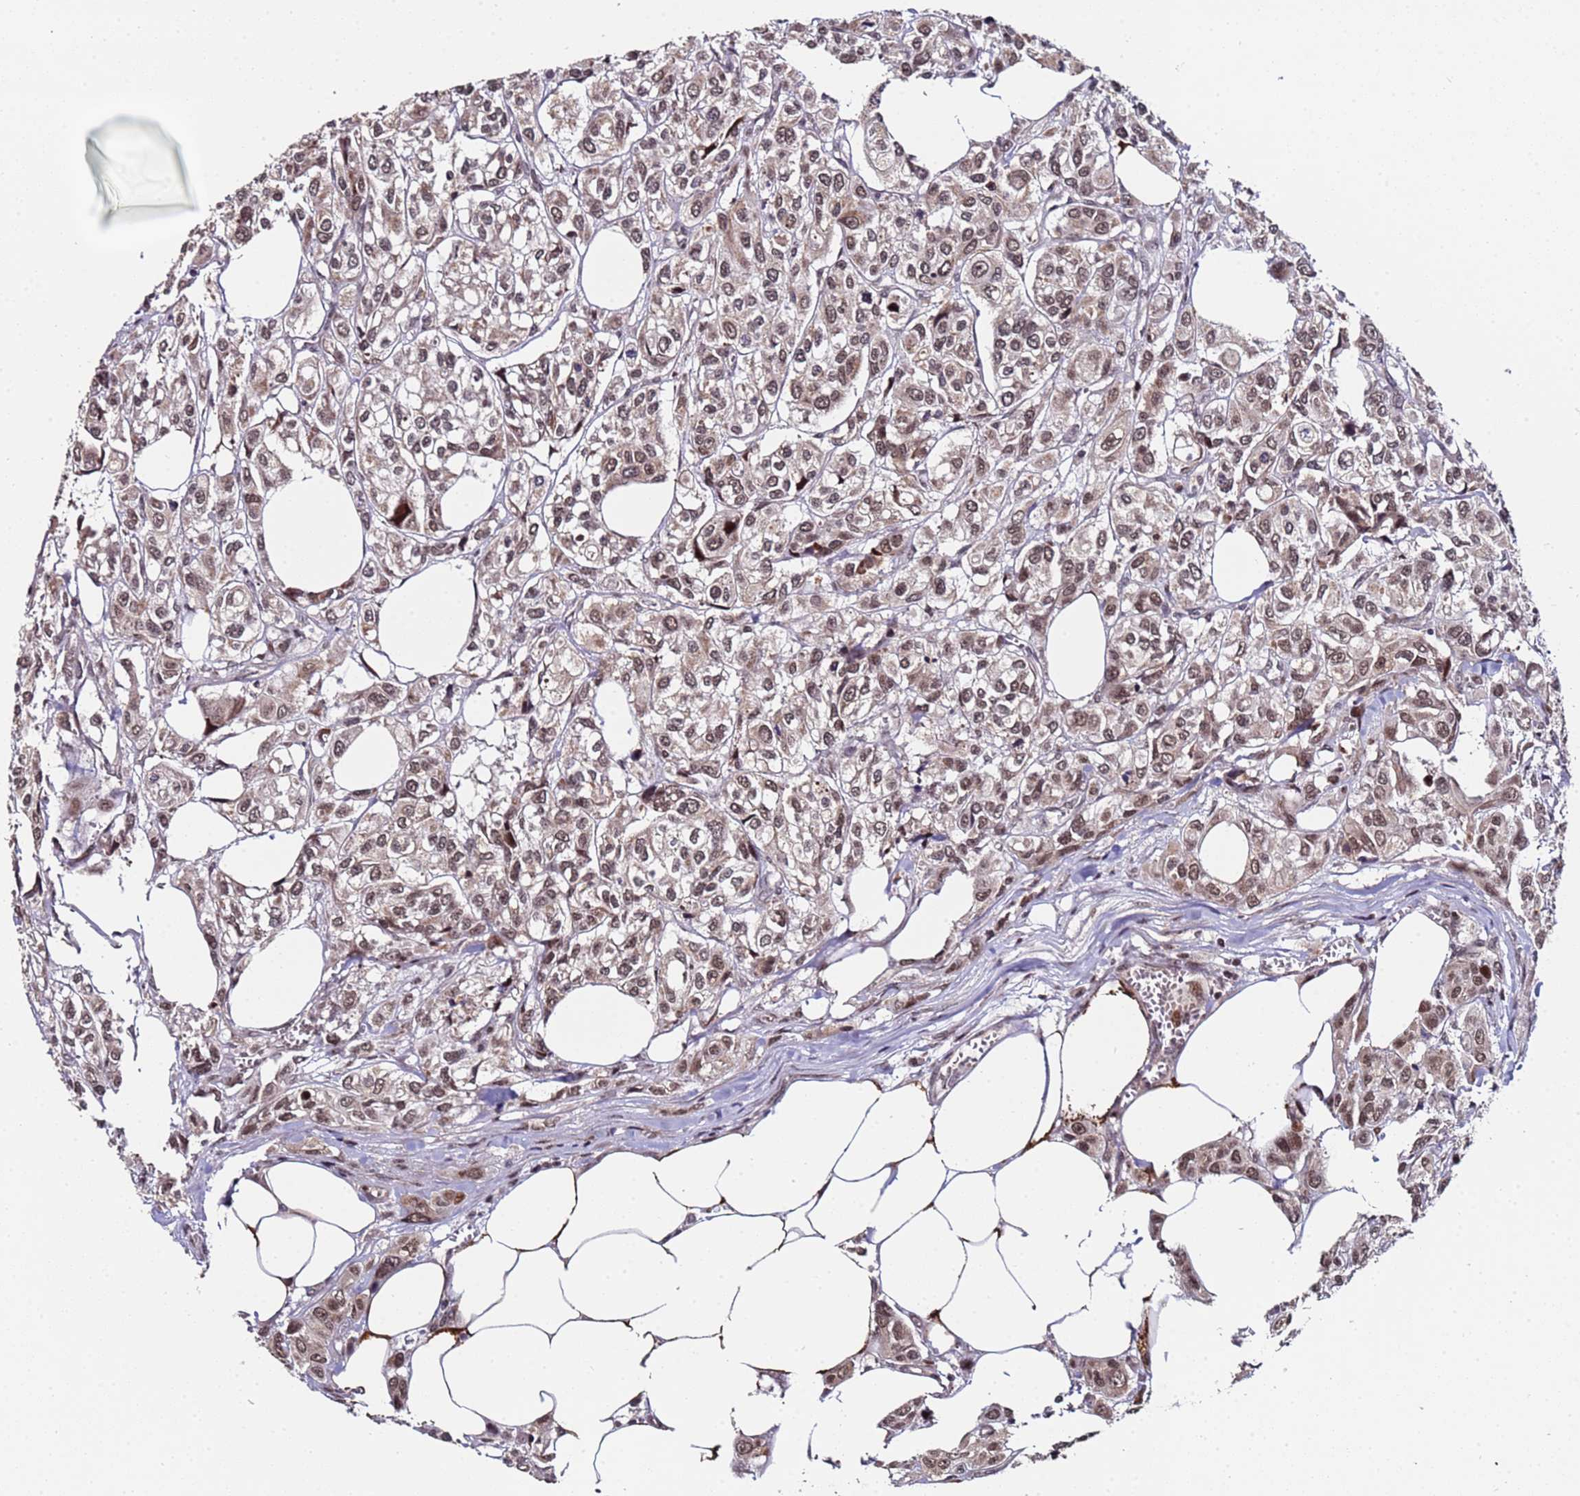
{"staining": {"intensity": "moderate", "quantity": ">75%", "location": "nuclear"}, "tissue": "urothelial cancer", "cell_type": "Tumor cells", "image_type": "cancer", "snomed": [{"axis": "morphology", "description": "Urothelial carcinoma, High grade"}, {"axis": "topography", "description": "Urinary bladder"}], "caption": "The immunohistochemical stain shows moderate nuclear staining in tumor cells of urothelial cancer tissue.", "gene": "PPM1H", "patient": {"sex": "male", "age": 67}}